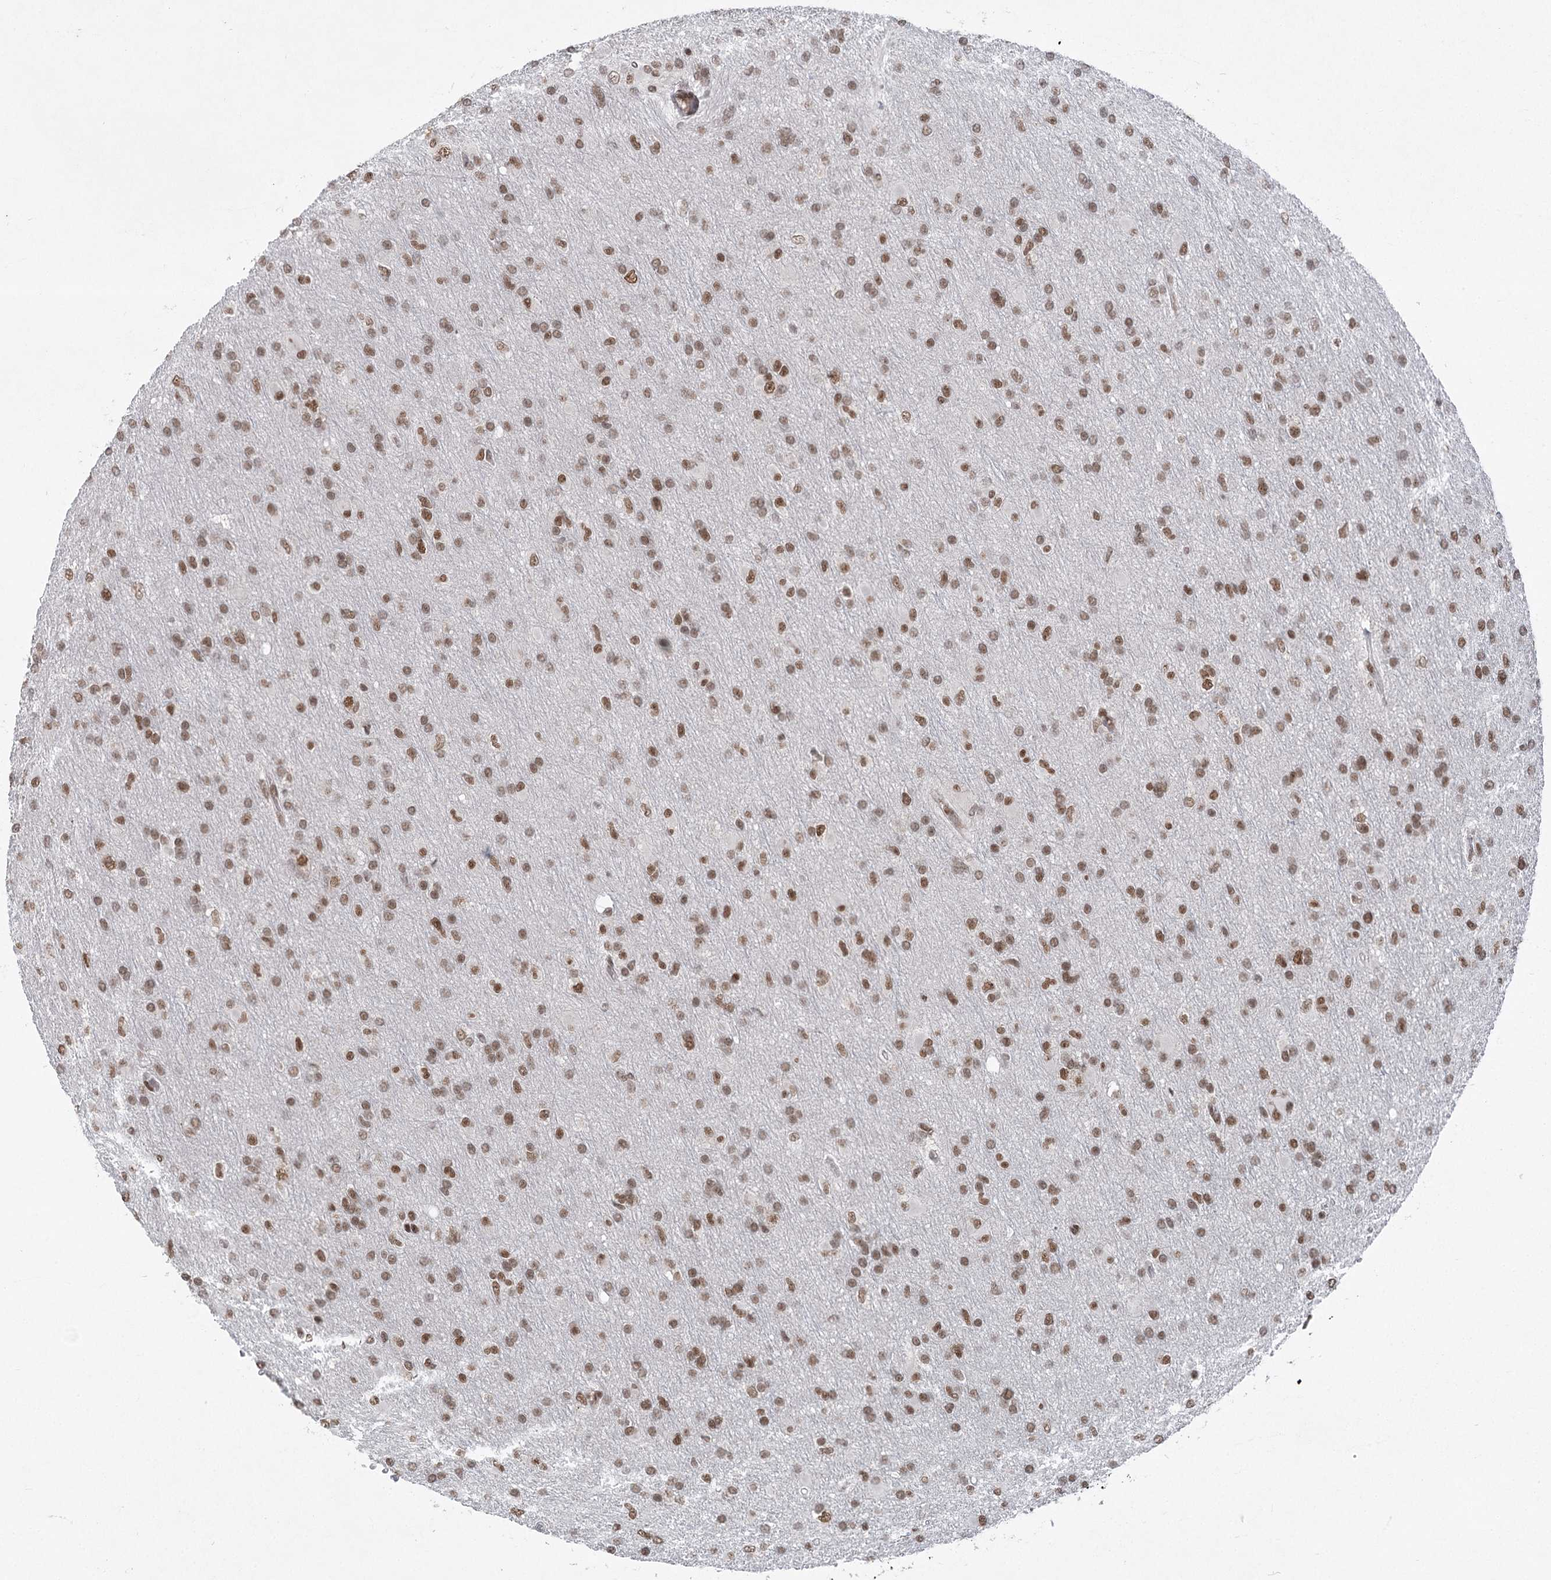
{"staining": {"intensity": "moderate", "quantity": ">75%", "location": "nuclear"}, "tissue": "glioma", "cell_type": "Tumor cells", "image_type": "cancer", "snomed": [{"axis": "morphology", "description": "Glioma, malignant, High grade"}, {"axis": "topography", "description": "Cerebral cortex"}], "caption": "Glioma was stained to show a protein in brown. There is medium levels of moderate nuclear positivity in about >75% of tumor cells.", "gene": "CGGBP1", "patient": {"sex": "female", "age": 36}}